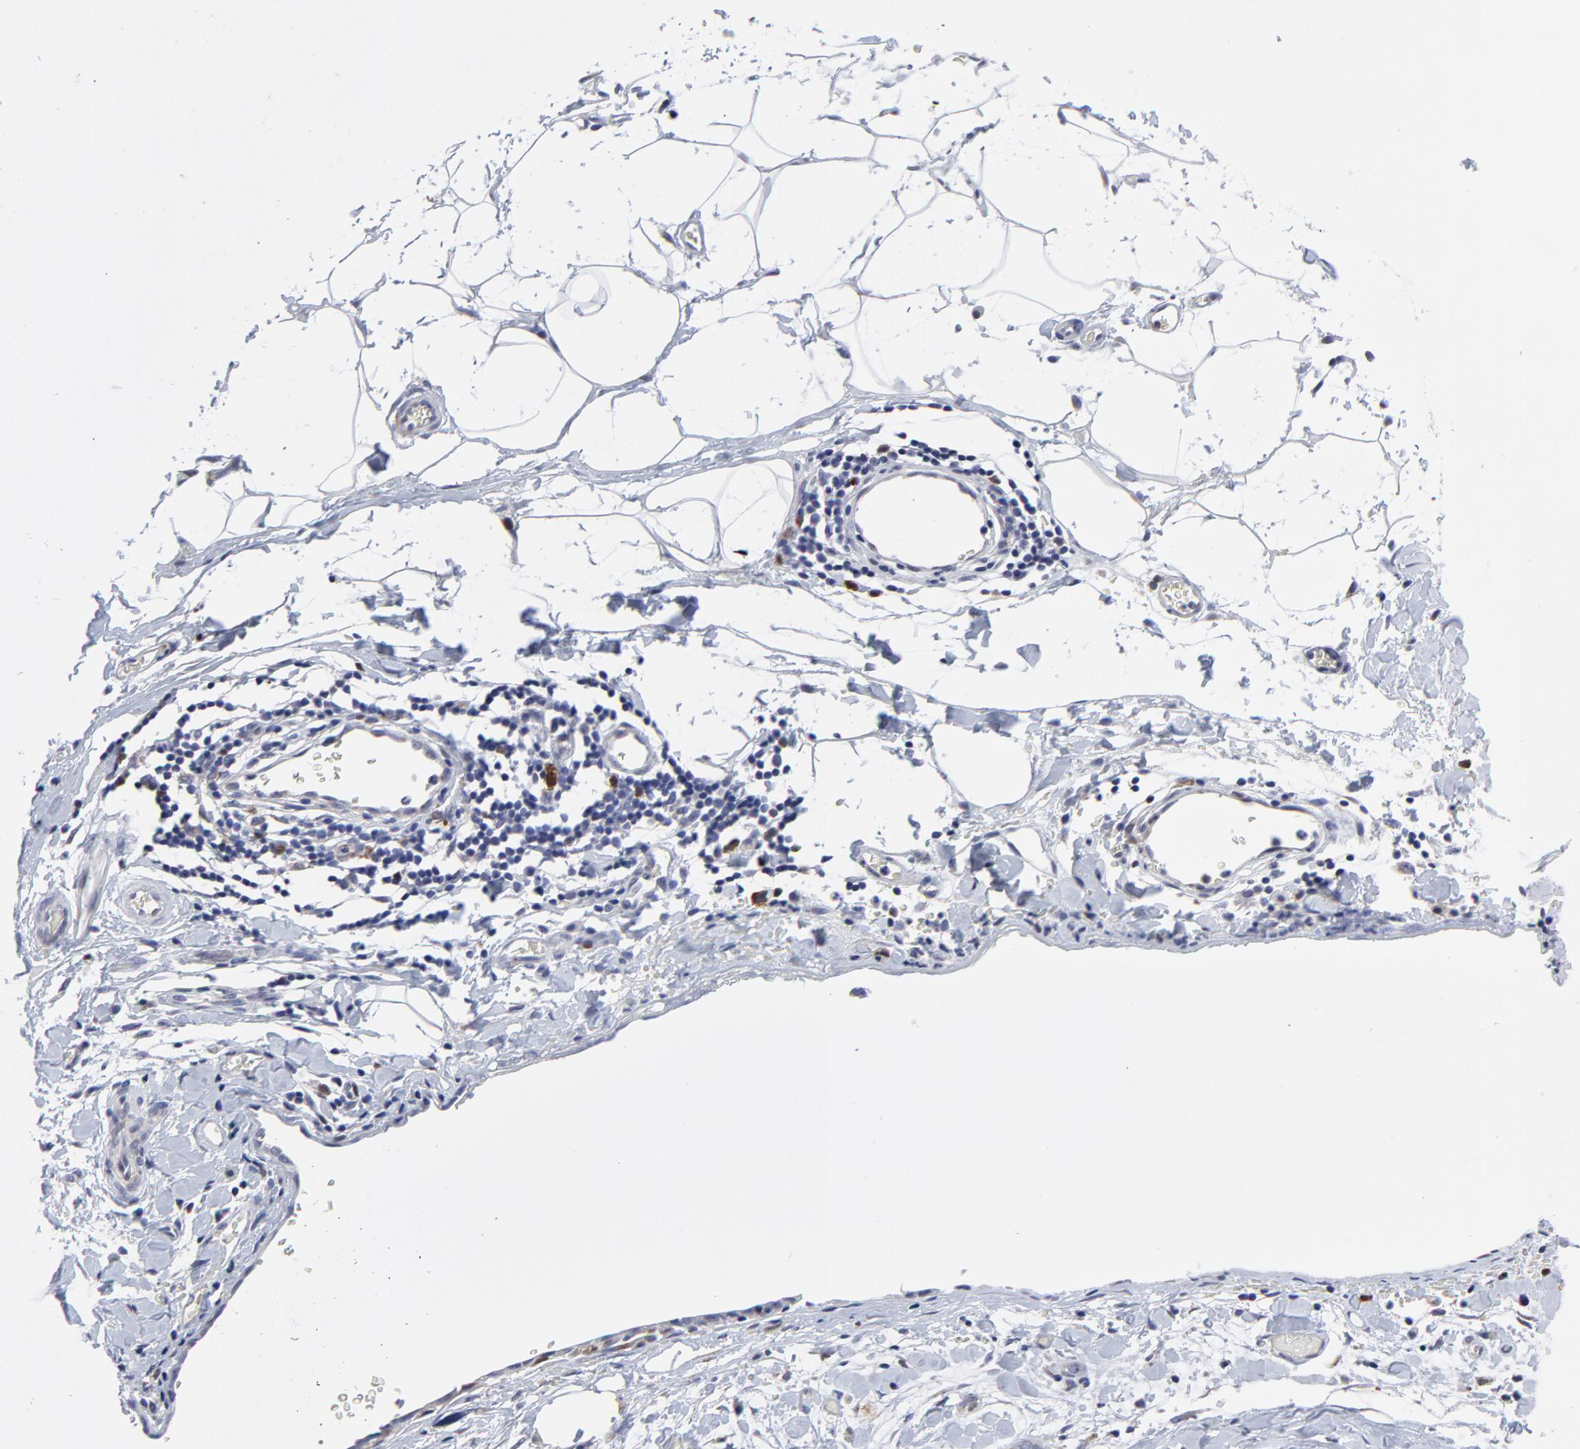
{"staining": {"intensity": "moderate", "quantity": "25%-75%", "location": "cytoplasmic/membranous"}, "tissue": "stomach cancer", "cell_type": "Tumor cells", "image_type": "cancer", "snomed": [{"axis": "morphology", "description": "Adenocarcinoma, NOS"}, {"axis": "topography", "description": "Stomach, upper"}], "caption": "Stomach adenocarcinoma stained with a protein marker exhibits moderate staining in tumor cells.", "gene": "NCAPH", "patient": {"sex": "male", "age": 47}}